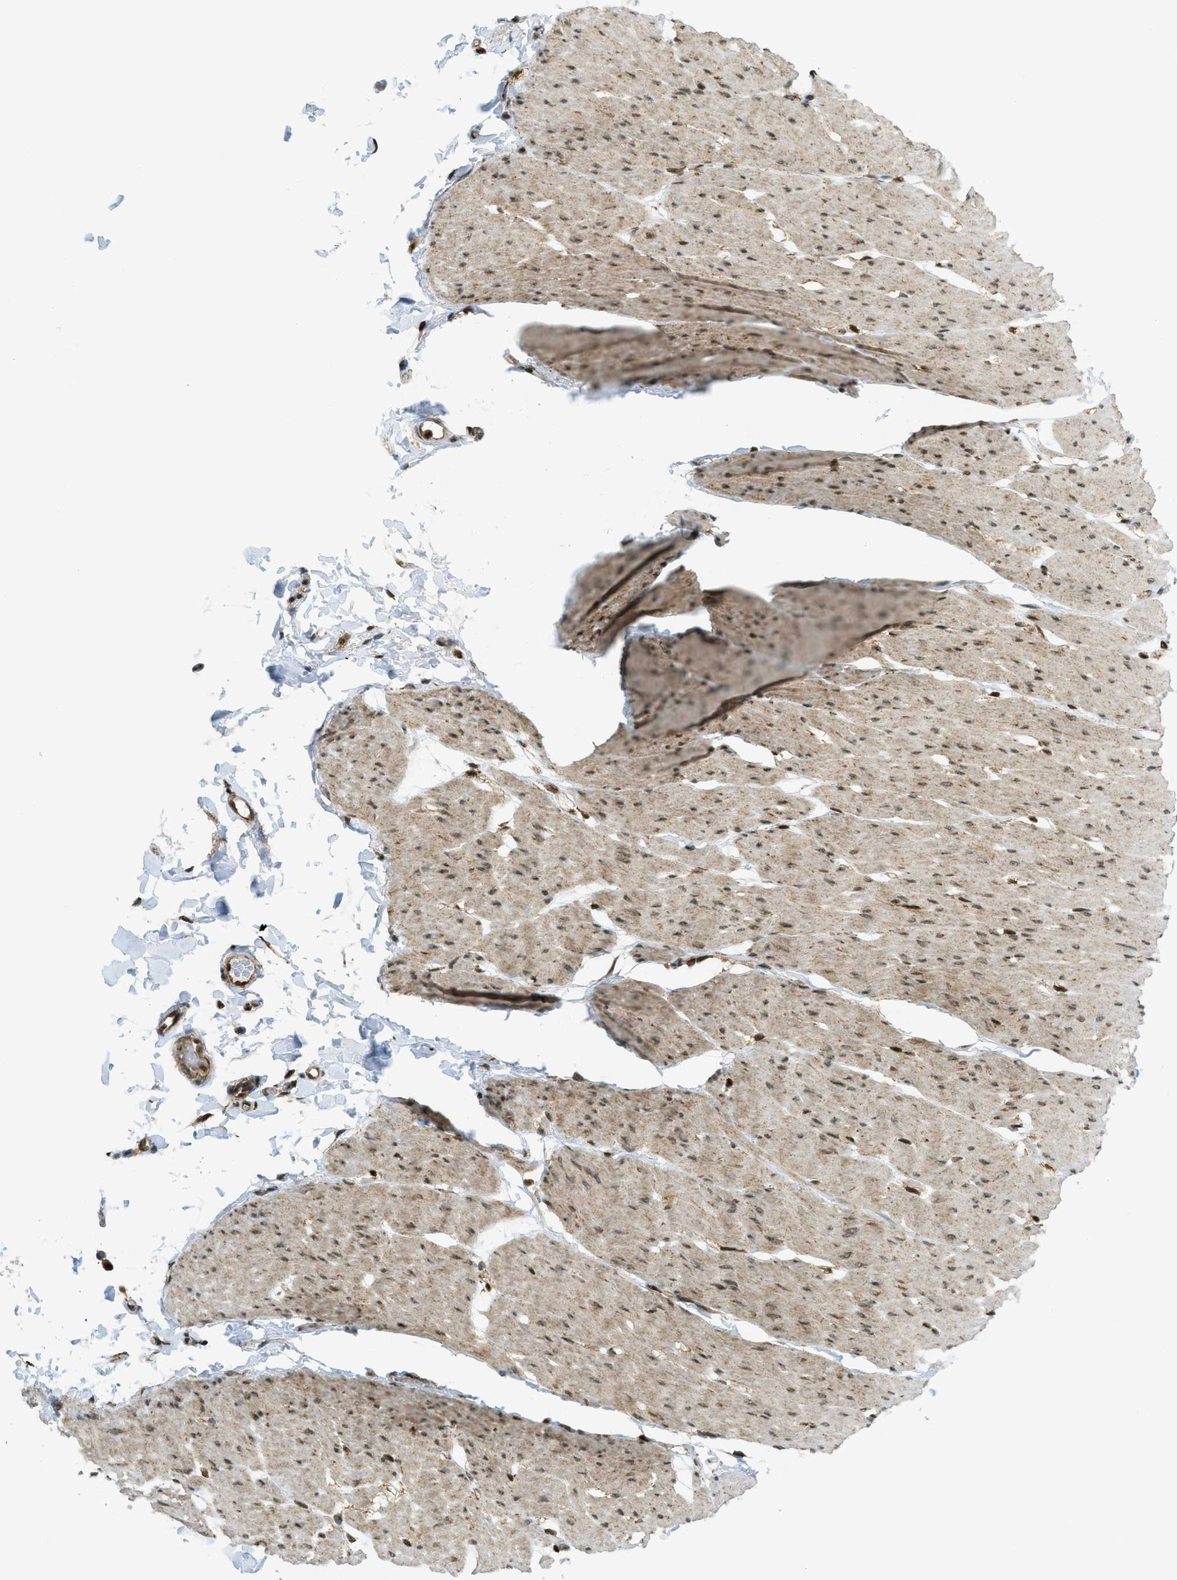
{"staining": {"intensity": "moderate", "quantity": ">75%", "location": "cytoplasmic/membranous,nuclear"}, "tissue": "smooth muscle", "cell_type": "Smooth muscle cells", "image_type": "normal", "snomed": [{"axis": "morphology", "description": "Normal tissue, NOS"}, {"axis": "topography", "description": "Smooth muscle"}, {"axis": "topography", "description": "Colon"}], "caption": "This micrograph shows IHC staining of benign smooth muscle, with medium moderate cytoplasmic/membranous,nuclear positivity in about >75% of smooth muscle cells.", "gene": "TNPO1", "patient": {"sex": "male", "age": 67}}